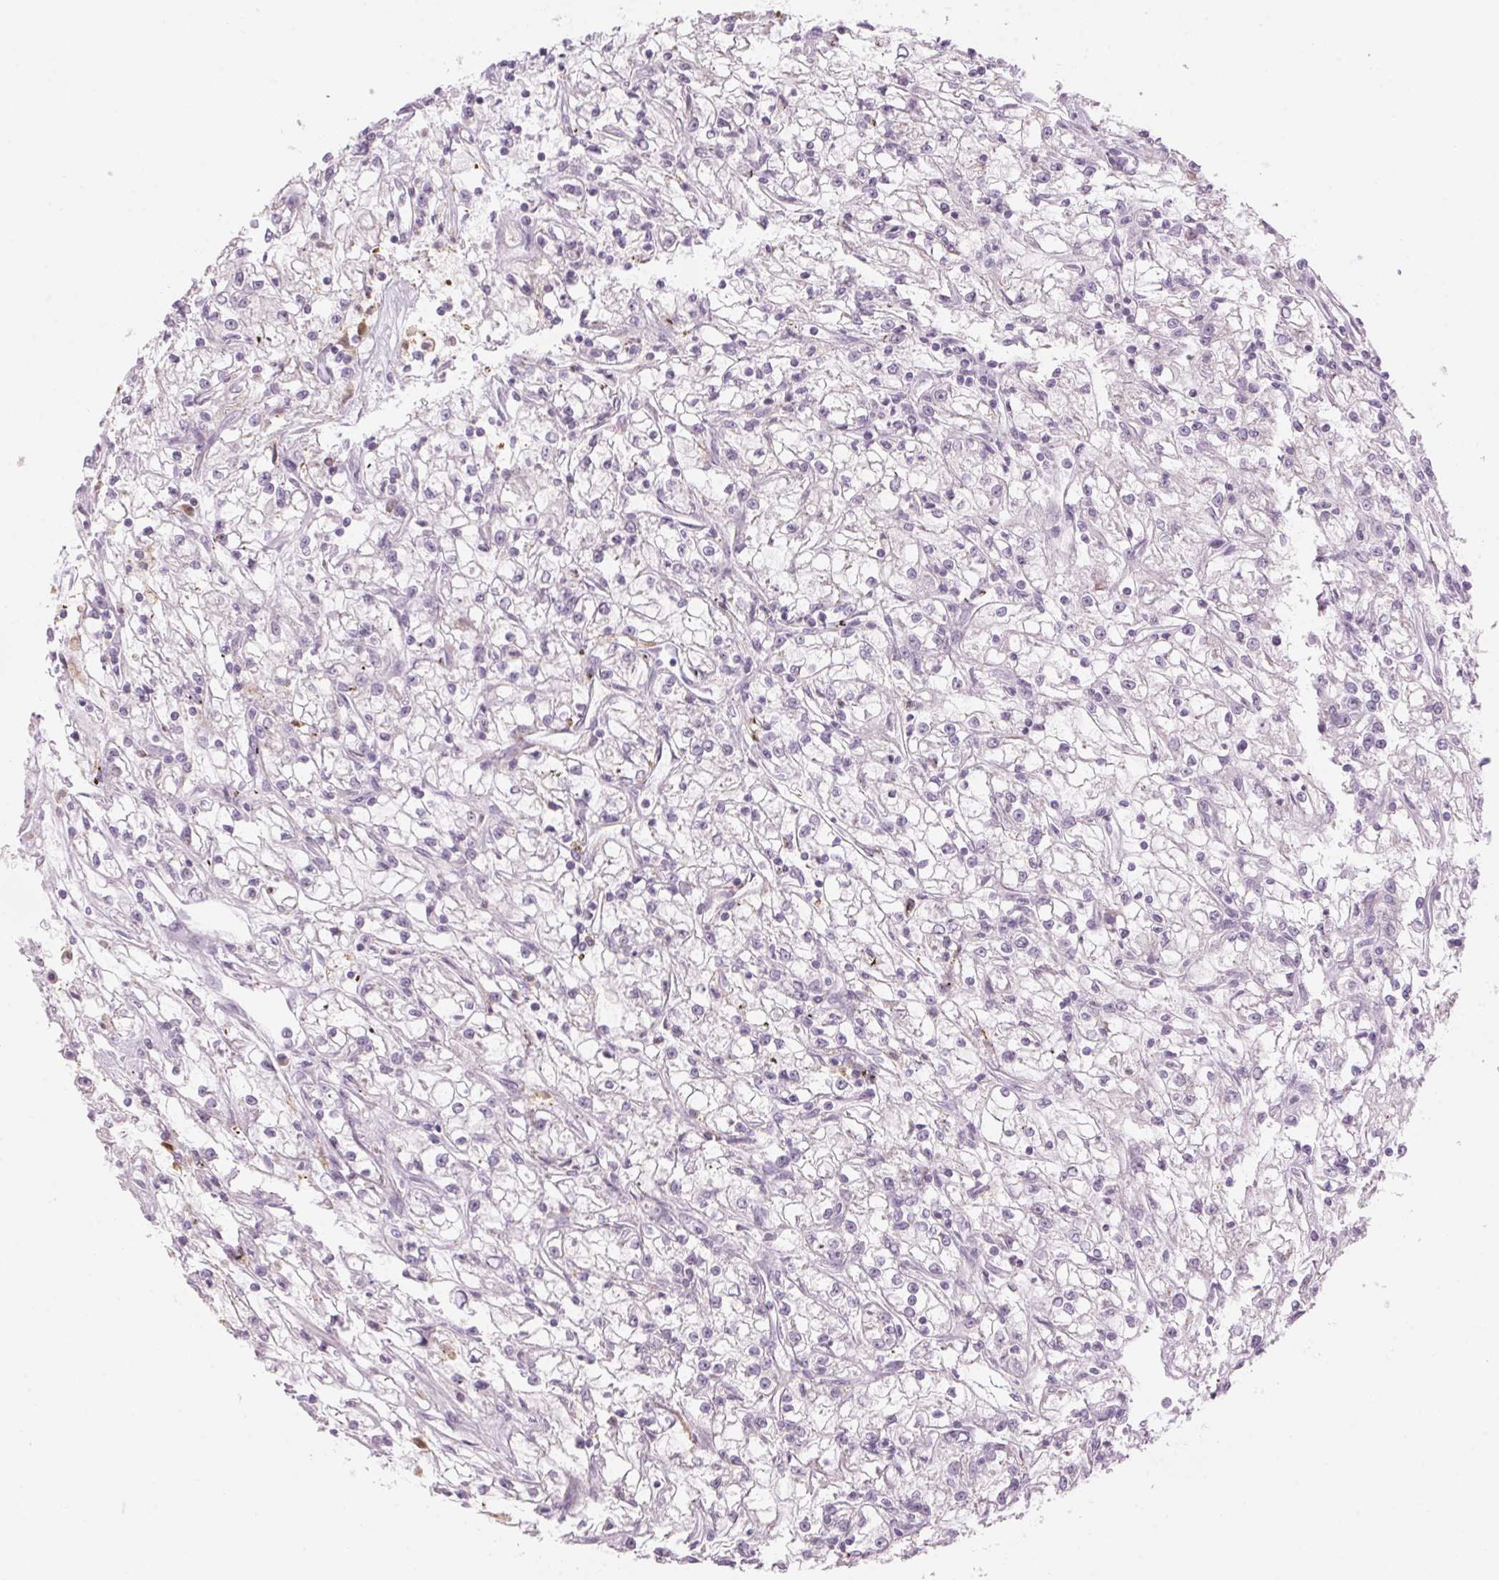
{"staining": {"intensity": "negative", "quantity": "none", "location": "none"}, "tissue": "renal cancer", "cell_type": "Tumor cells", "image_type": "cancer", "snomed": [{"axis": "morphology", "description": "Adenocarcinoma, NOS"}, {"axis": "topography", "description": "Kidney"}], "caption": "IHC of human renal cancer (adenocarcinoma) exhibits no staining in tumor cells. The staining is performed using DAB brown chromogen with nuclei counter-stained in using hematoxylin.", "gene": "GNMT", "patient": {"sex": "female", "age": 59}}